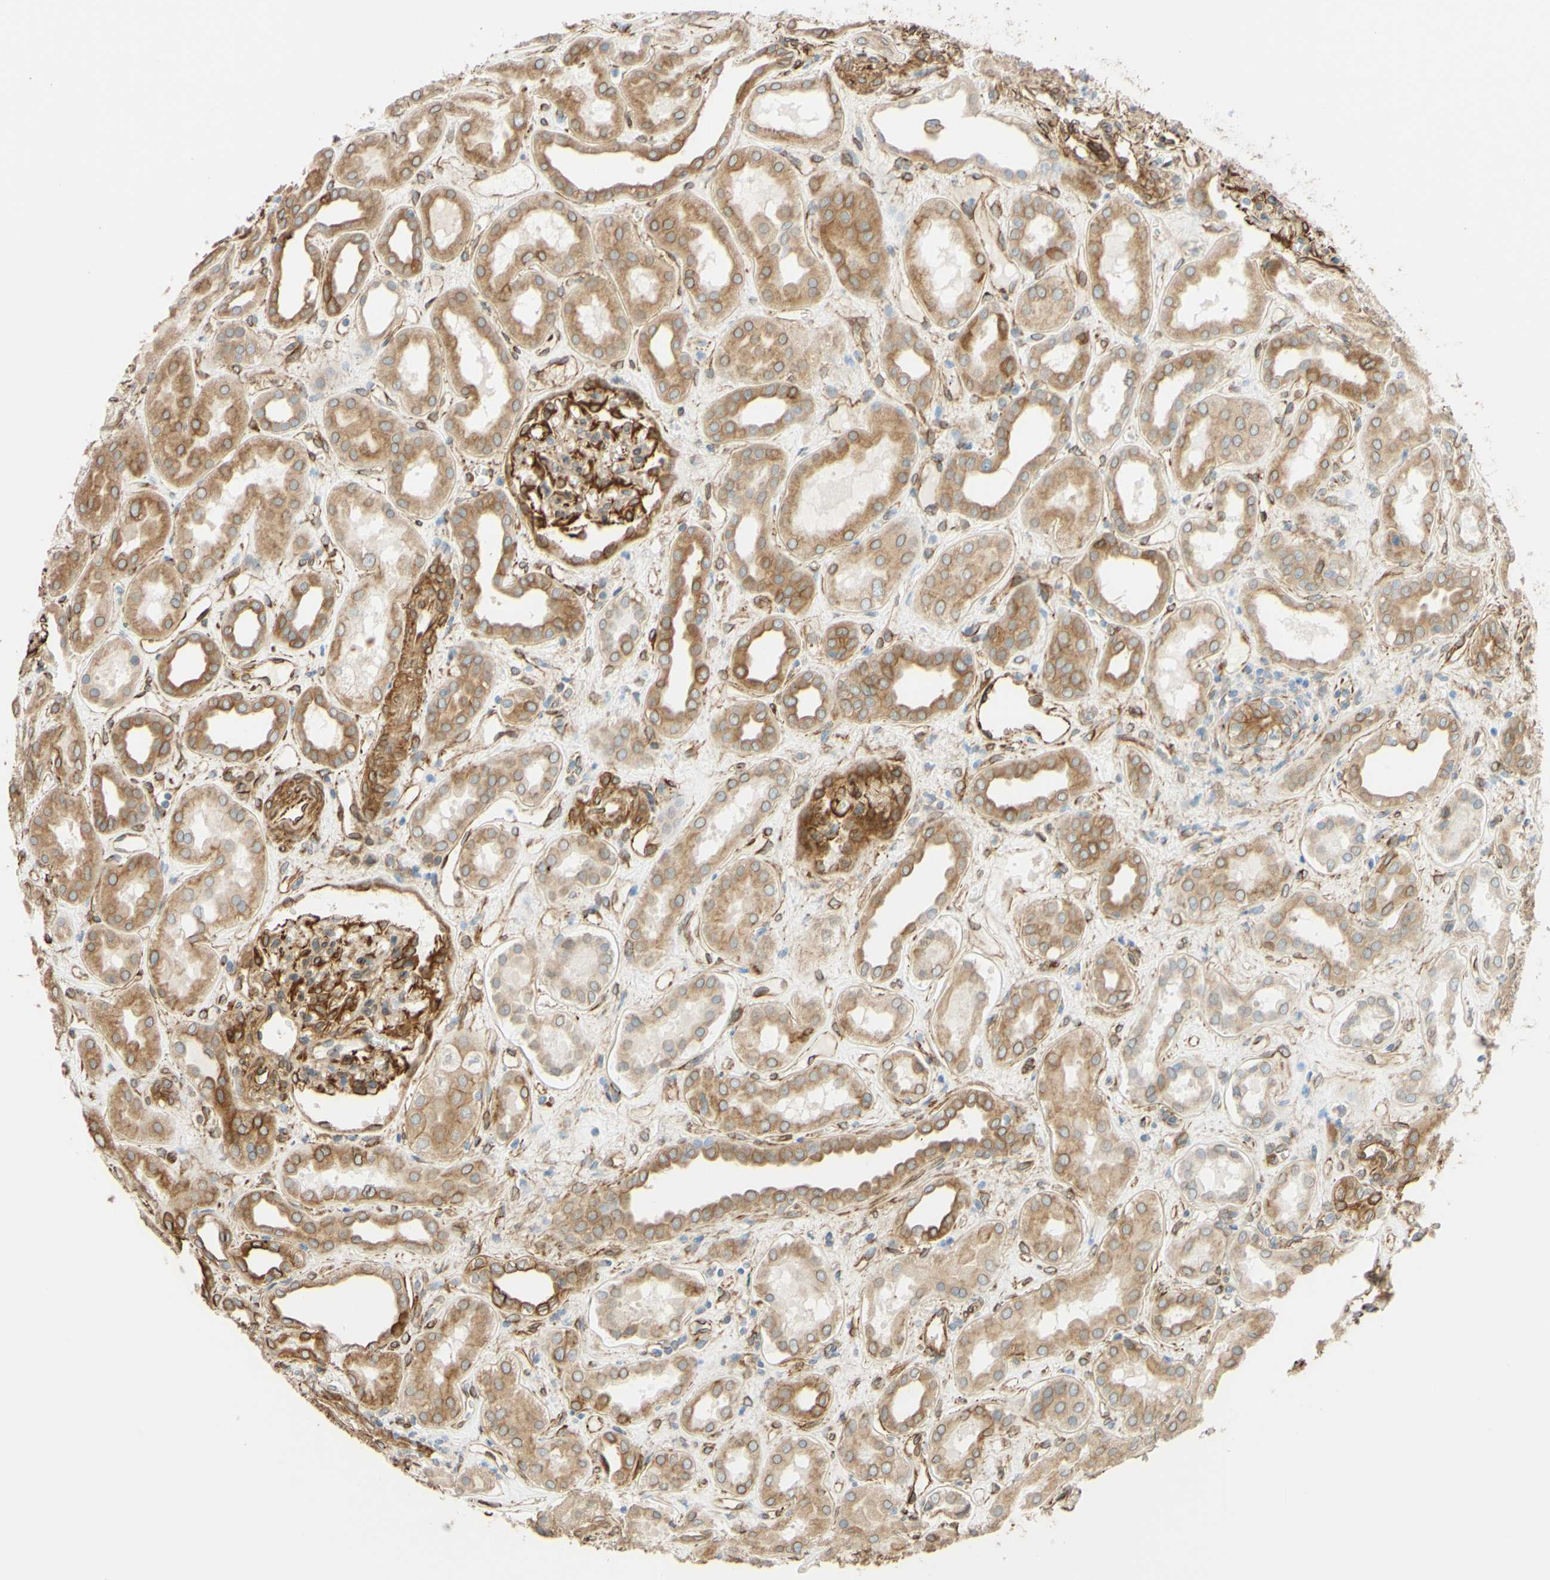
{"staining": {"intensity": "strong", "quantity": "25%-75%", "location": "cytoplasmic/membranous"}, "tissue": "kidney", "cell_type": "Cells in glomeruli", "image_type": "normal", "snomed": [{"axis": "morphology", "description": "Normal tissue, NOS"}, {"axis": "topography", "description": "Kidney"}], "caption": "A photomicrograph showing strong cytoplasmic/membranous expression in approximately 25%-75% of cells in glomeruli in unremarkable kidney, as visualized by brown immunohistochemical staining.", "gene": "ENDOD1", "patient": {"sex": "male", "age": 59}}